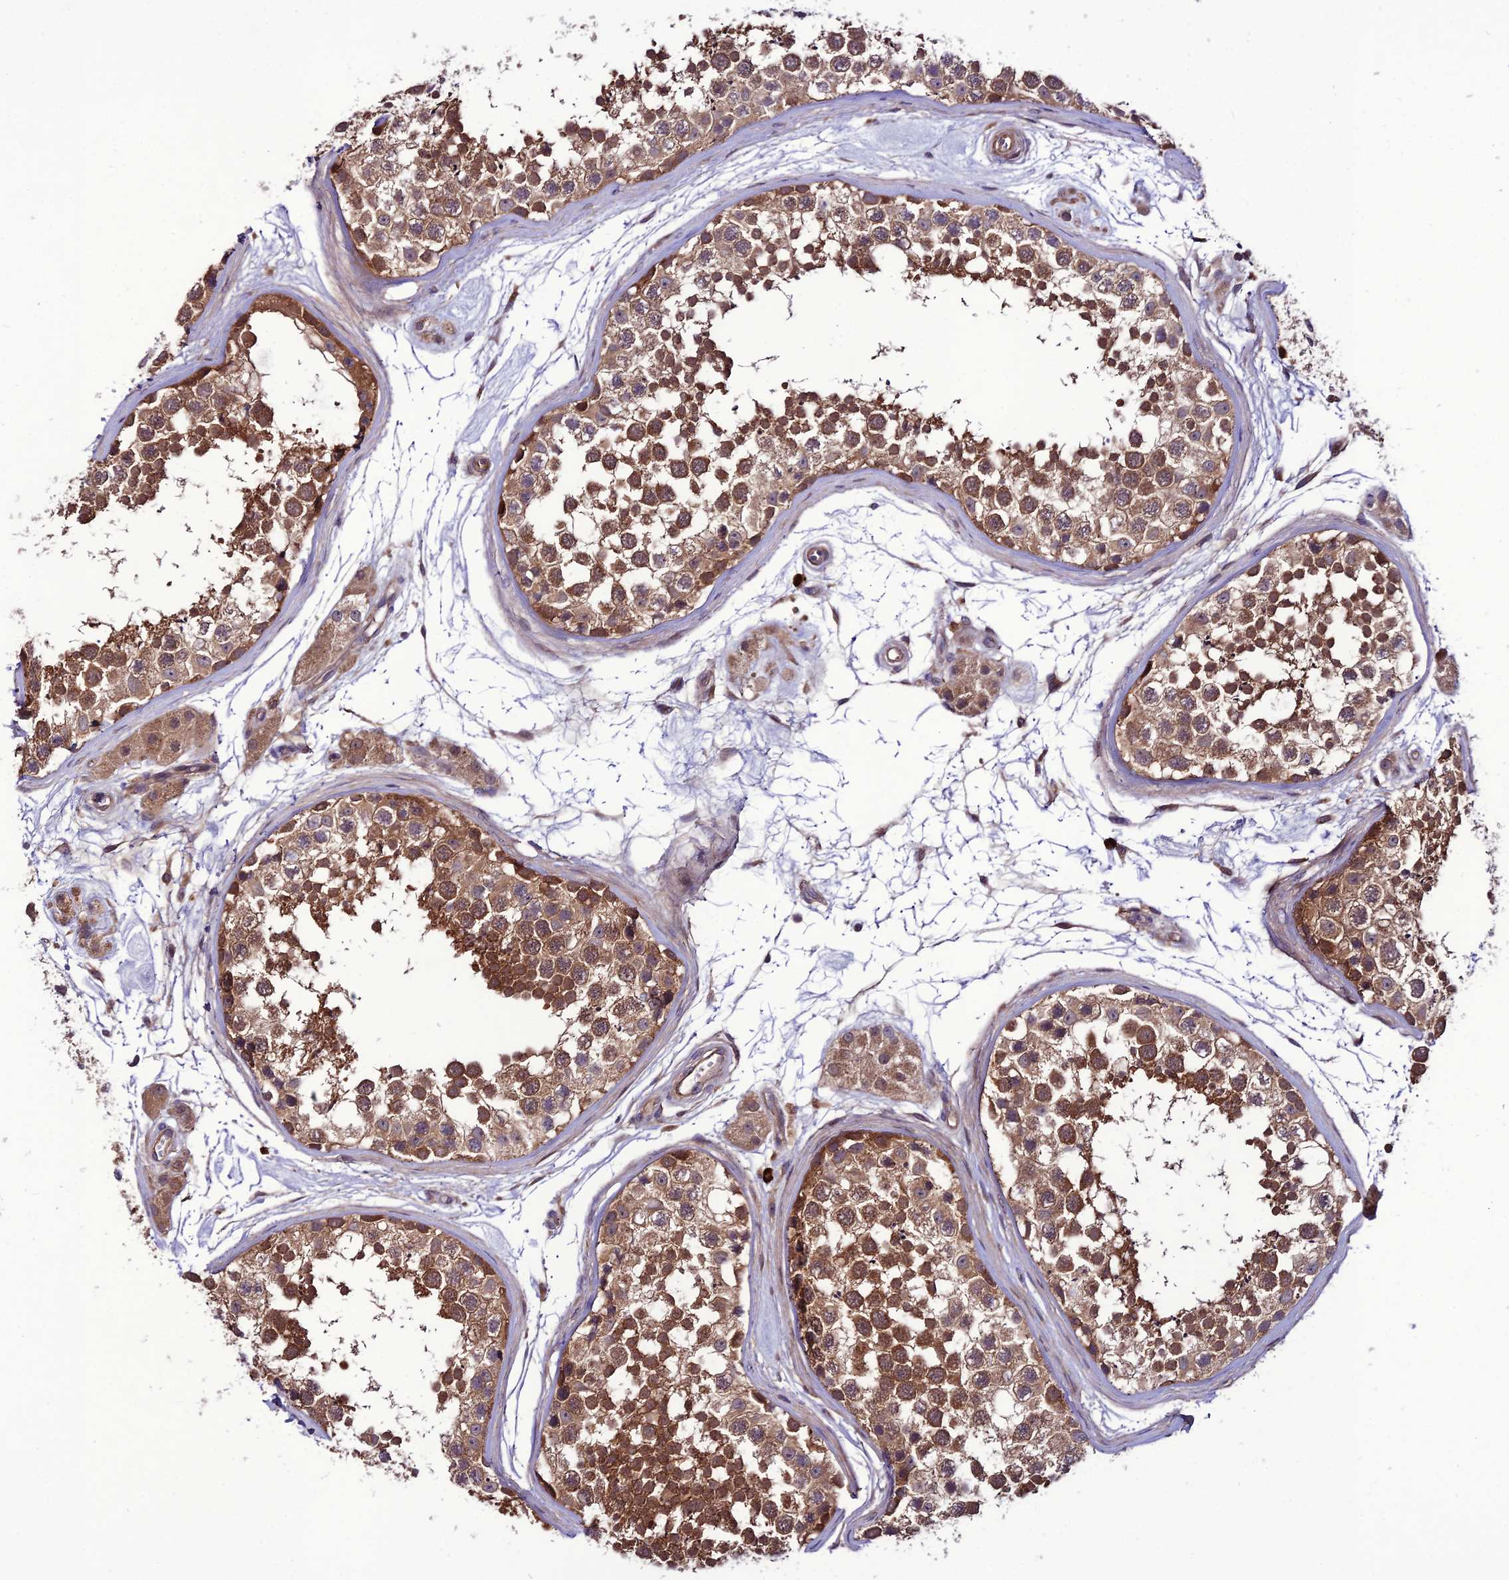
{"staining": {"intensity": "moderate", "quantity": ">75%", "location": "cytoplasmic/membranous"}, "tissue": "testis", "cell_type": "Cells in seminiferous ducts", "image_type": "normal", "snomed": [{"axis": "morphology", "description": "Normal tissue, NOS"}, {"axis": "topography", "description": "Testis"}], "caption": "Testis was stained to show a protein in brown. There is medium levels of moderate cytoplasmic/membranous staining in approximately >75% of cells in seminiferous ducts.", "gene": "PPIL3", "patient": {"sex": "male", "age": 56}}